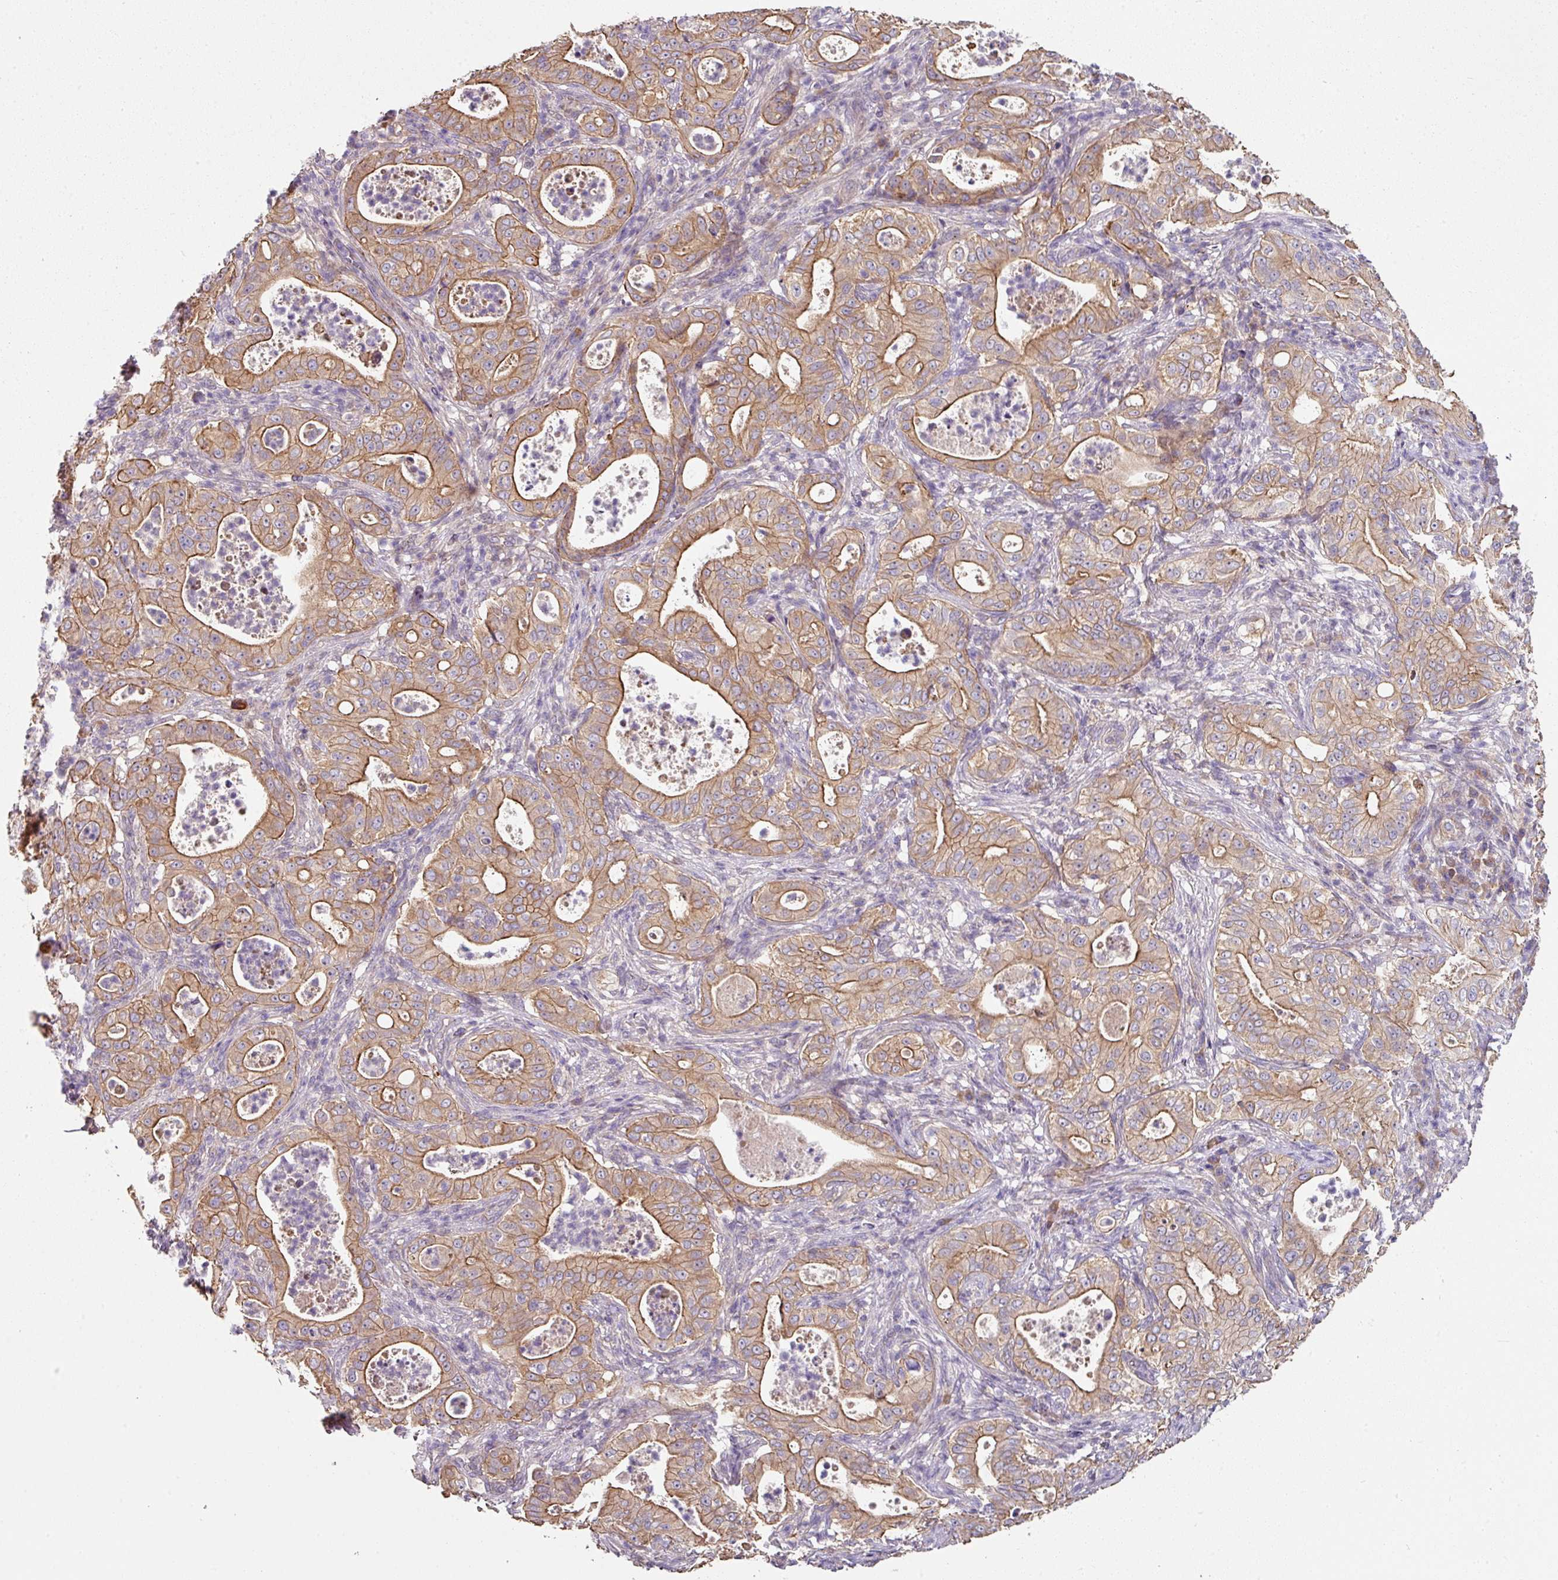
{"staining": {"intensity": "moderate", "quantity": ">75%", "location": "cytoplasmic/membranous"}, "tissue": "pancreatic cancer", "cell_type": "Tumor cells", "image_type": "cancer", "snomed": [{"axis": "morphology", "description": "Adenocarcinoma, NOS"}, {"axis": "topography", "description": "Pancreas"}], "caption": "A histopathology image showing moderate cytoplasmic/membranous staining in about >75% of tumor cells in pancreatic adenocarcinoma, as visualized by brown immunohistochemical staining.", "gene": "C4orf48", "patient": {"sex": "male", "age": 71}}